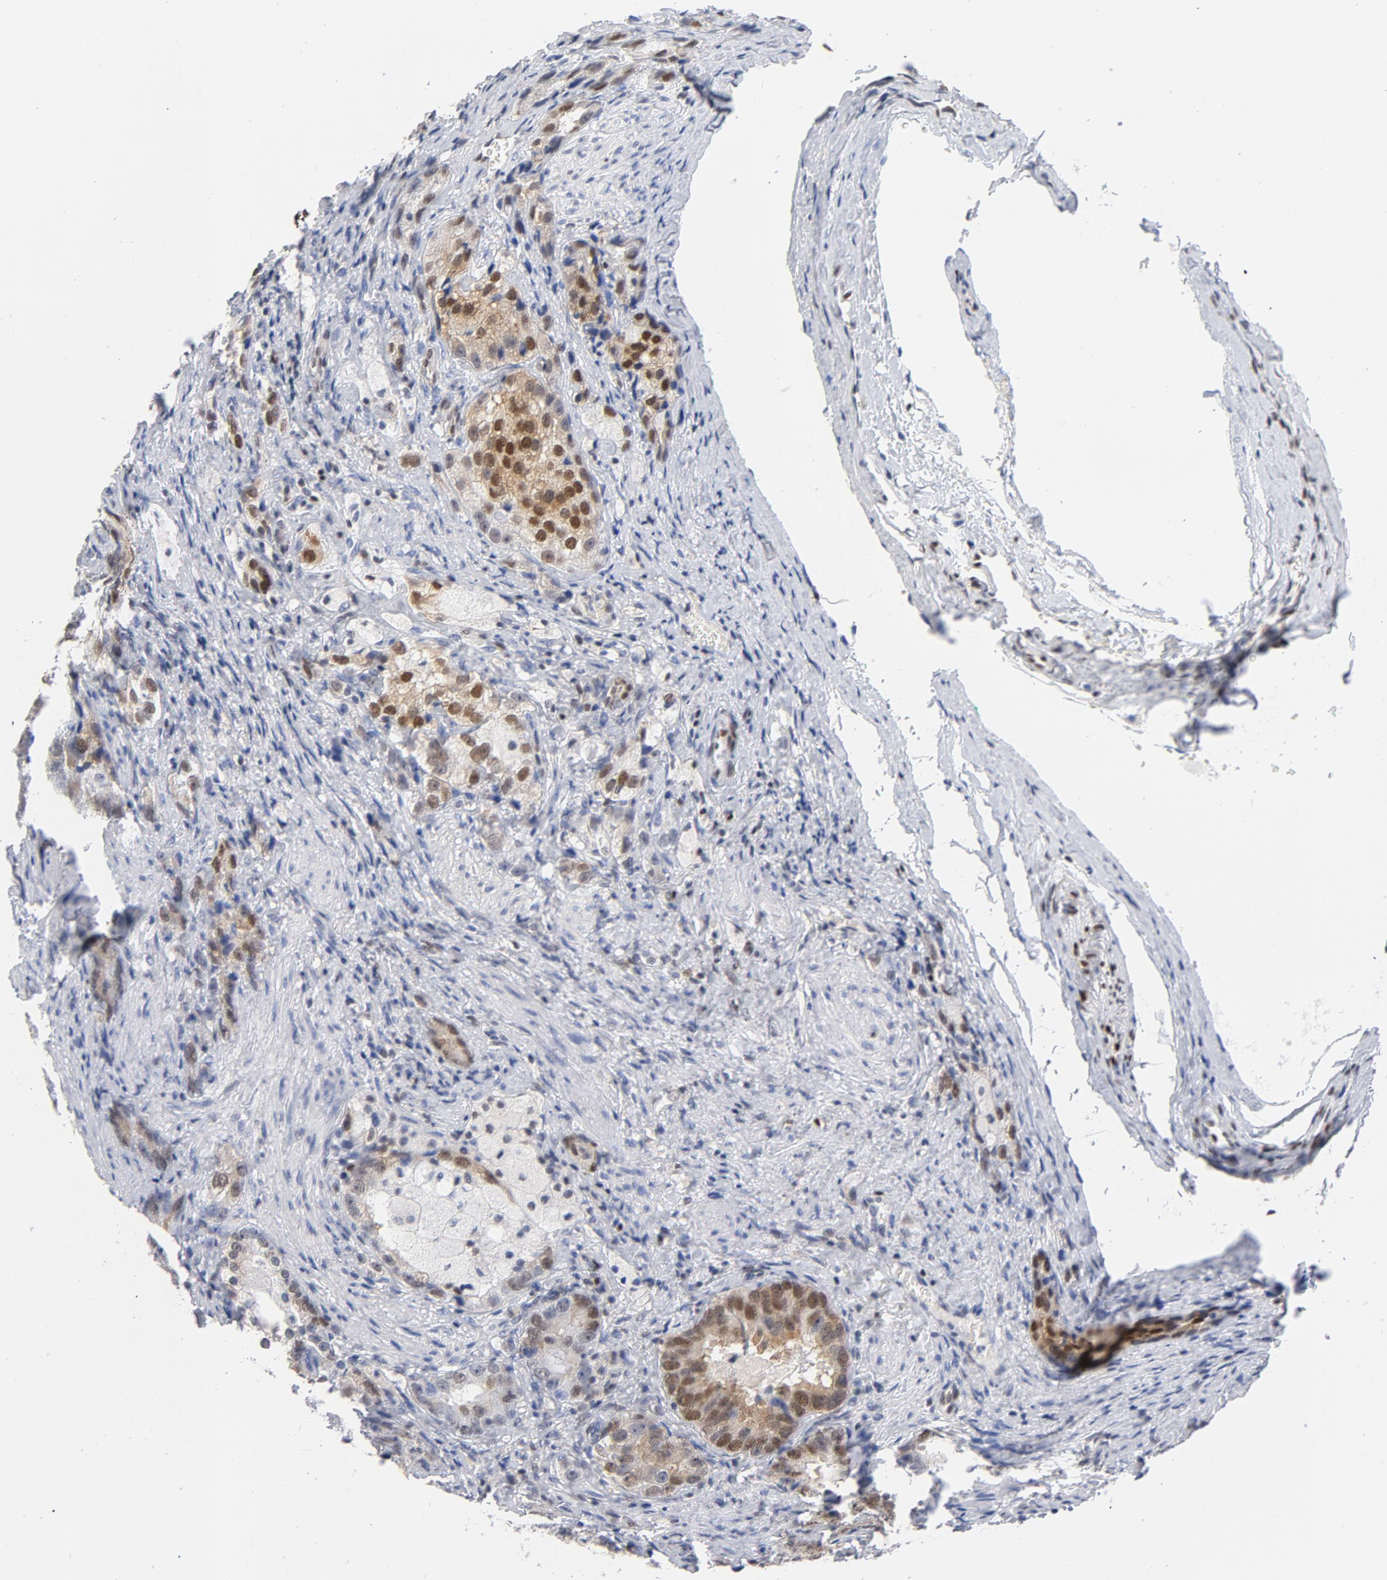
{"staining": {"intensity": "strong", "quantity": ">75%", "location": "cytoplasmic/membranous,nuclear"}, "tissue": "prostate cancer", "cell_type": "Tumor cells", "image_type": "cancer", "snomed": [{"axis": "morphology", "description": "Adenocarcinoma, High grade"}, {"axis": "topography", "description": "Prostate"}], "caption": "The photomicrograph exhibits immunohistochemical staining of prostate cancer (adenocarcinoma (high-grade)). There is strong cytoplasmic/membranous and nuclear staining is appreciated in approximately >75% of tumor cells.", "gene": "CDKN1B", "patient": {"sex": "male", "age": 63}}